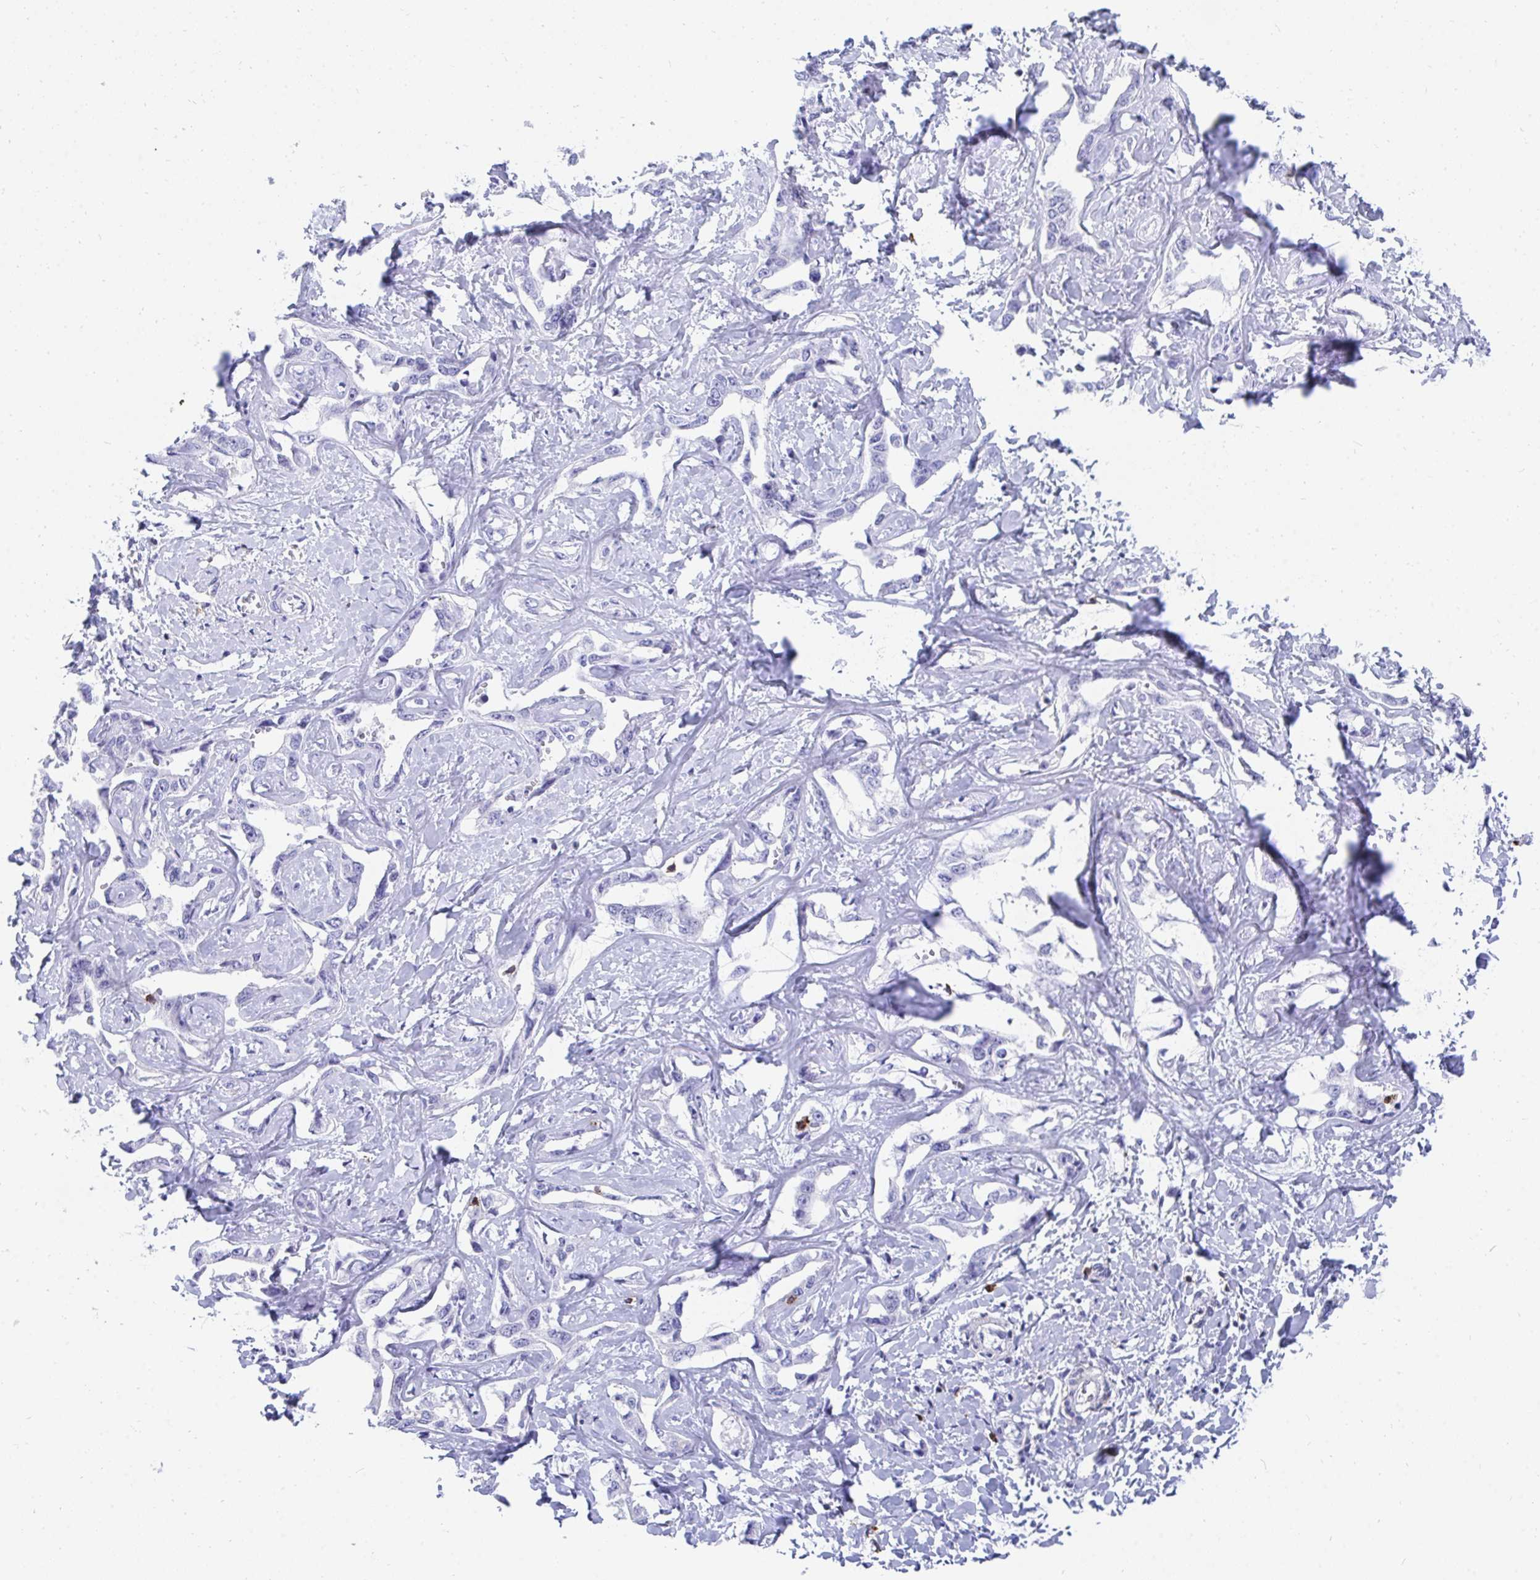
{"staining": {"intensity": "negative", "quantity": "none", "location": "none"}, "tissue": "liver cancer", "cell_type": "Tumor cells", "image_type": "cancer", "snomed": [{"axis": "morphology", "description": "Cholangiocarcinoma"}, {"axis": "topography", "description": "Liver"}], "caption": "Human liver cancer (cholangiocarcinoma) stained for a protein using immunohistochemistry shows no expression in tumor cells.", "gene": "CD7", "patient": {"sex": "male", "age": 59}}